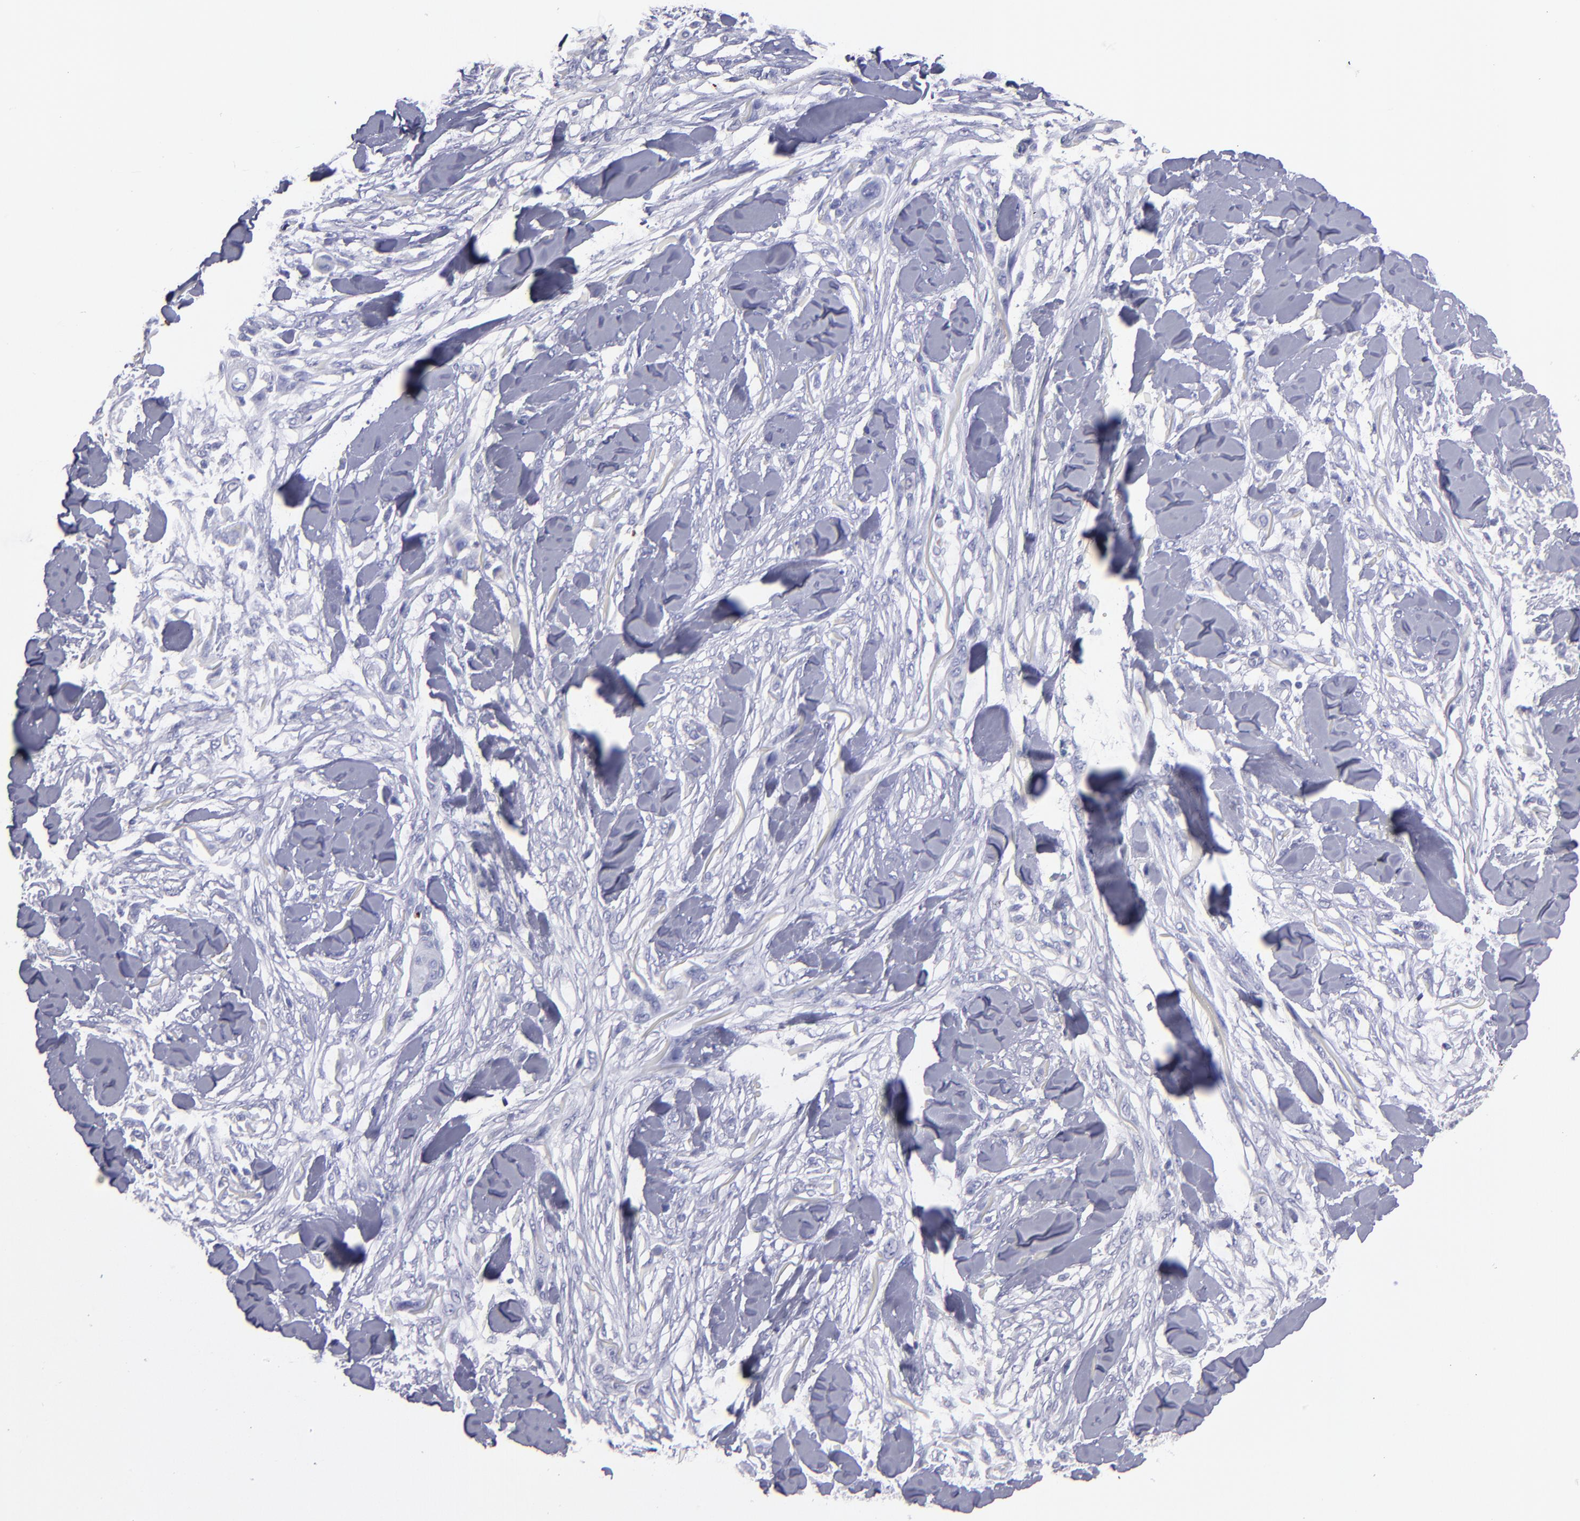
{"staining": {"intensity": "negative", "quantity": "none", "location": "none"}, "tissue": "skin cancer", "cell_type": "Tumor cells", "image_type": "cancer", "snomed": [{"axis": "morphology", "description": "Squamous cell carcinoma, NOS"}, {"axis": "topography", "description": "Skin"}], "caption": "Tumor cells are negative for protein expression in human skin cancer (squamous cell carcinoma). The staining was performed using DAB (3,3'-diaminobenzidine) to visualize the protein expression in brown, while the nuclei were stained in blue with hematoxylin (Magnification: 20x).", "gene": "MB", "patient": {"sex": "female", "age": 59}}